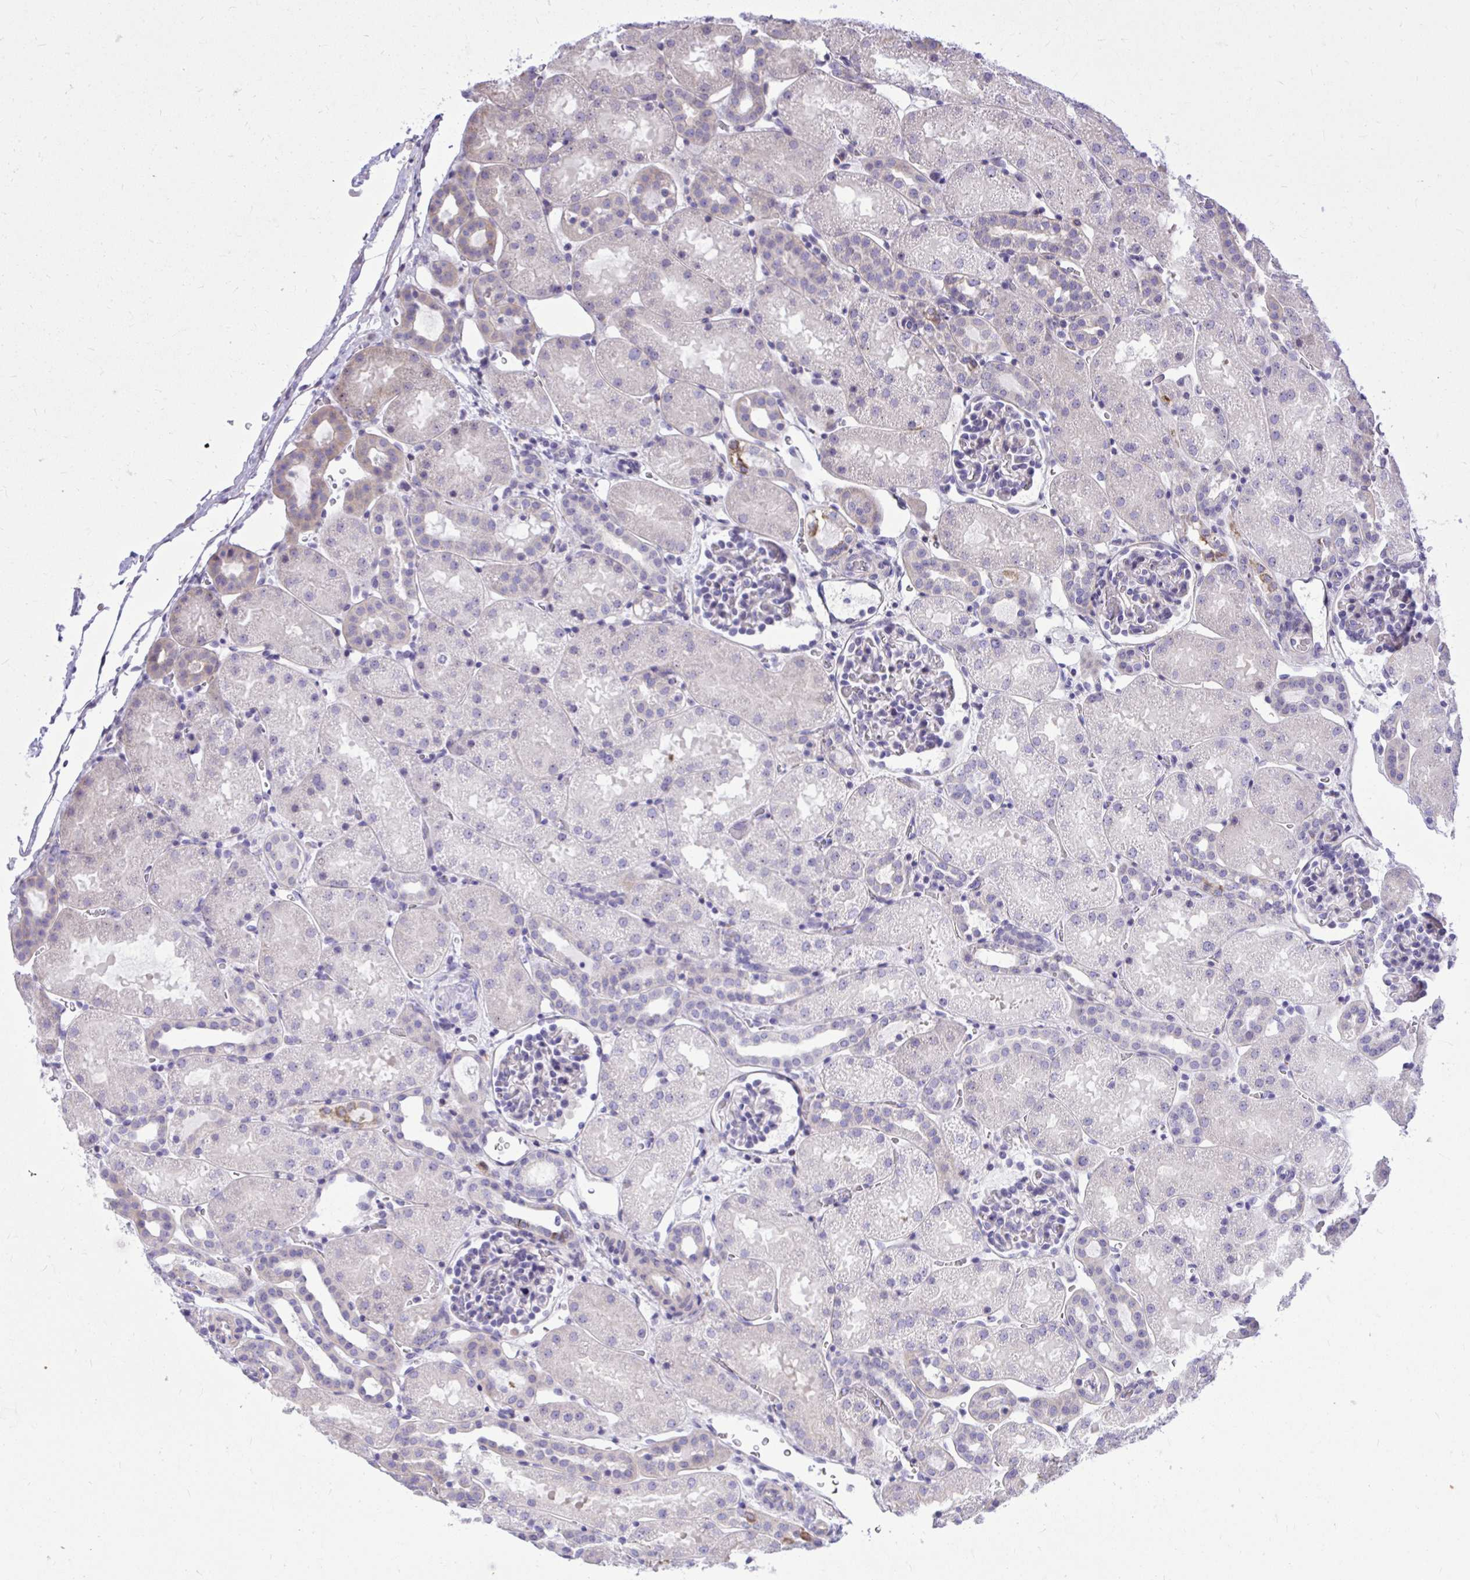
{"staining": {"intensity": "negative", "quantity": "none", "location": "none"}, "tissue": "kidney", "cell_type": "Cells in glomeruli", "image_type": "normal", "snomed": [{"axis": "morphology", "description": "Normal tissue, NOS"}, {"axis": "topography", "description": "Kidney"}], "caption": "Immunohistochemistry (IHC) photomicrograph of normal human kidney stained for a protein (brown), which displays no expression in cells in glomeruli.", "gene": "GRK4", "patient": {"sex": "male", "age": 2}}